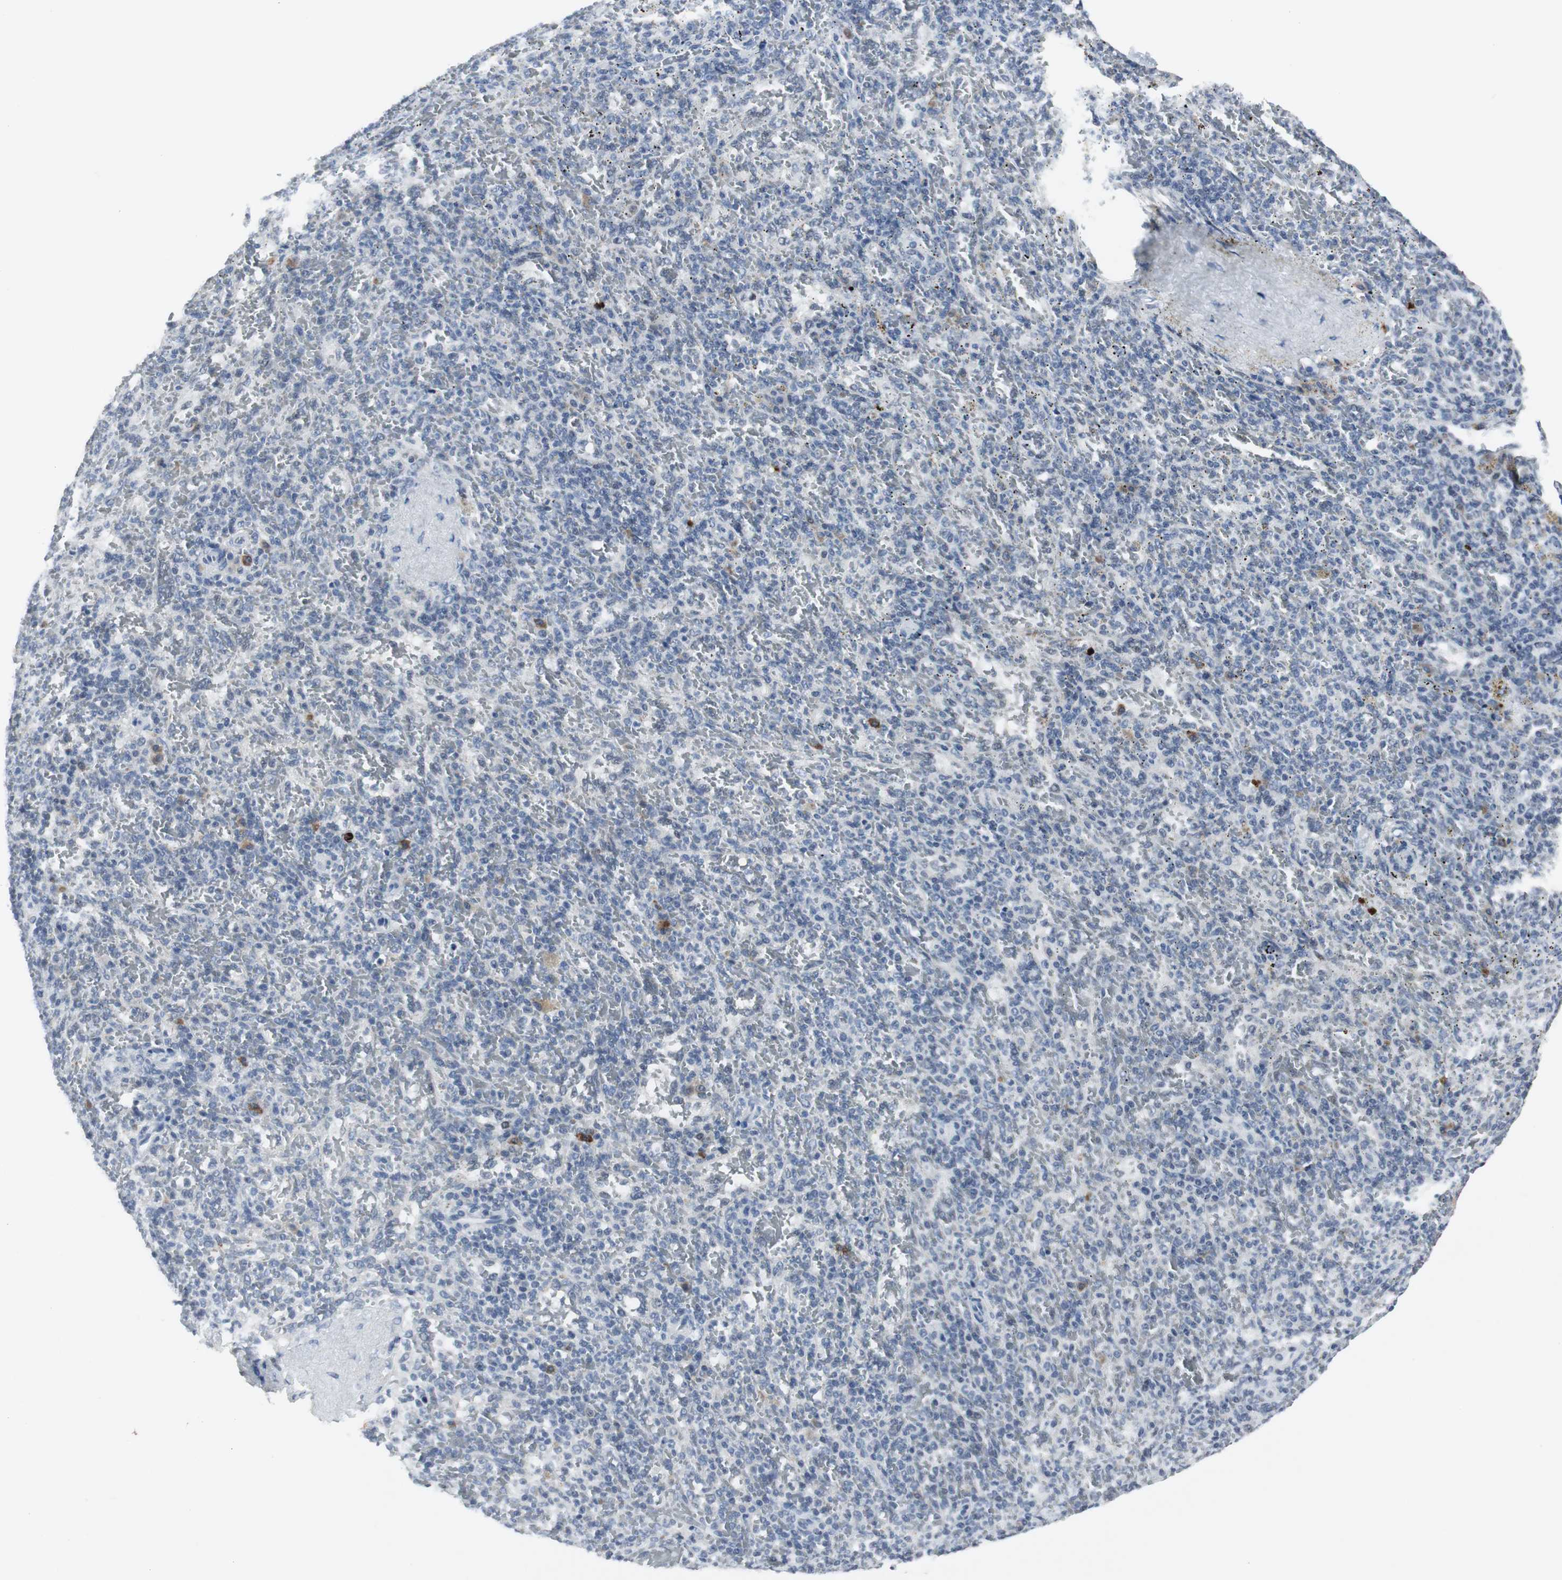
{"staining": {"intensity": "negative", "quantity": "none", "location": "none"}, "tissue": "spleen", "cell_type": "Cells in red pulp", "image_type": "normal", "snomed": [{"axis": "morphology", "description": "Normal tissue, NOS"}, {"axis": "topography", "description": "Spleen"}], "caption": "Human spleen stained for a protein using IHC exhibits no staining in cells in red pulp.", "gene": "ELK1", "patient": {"sex": "female", "age": 43}}